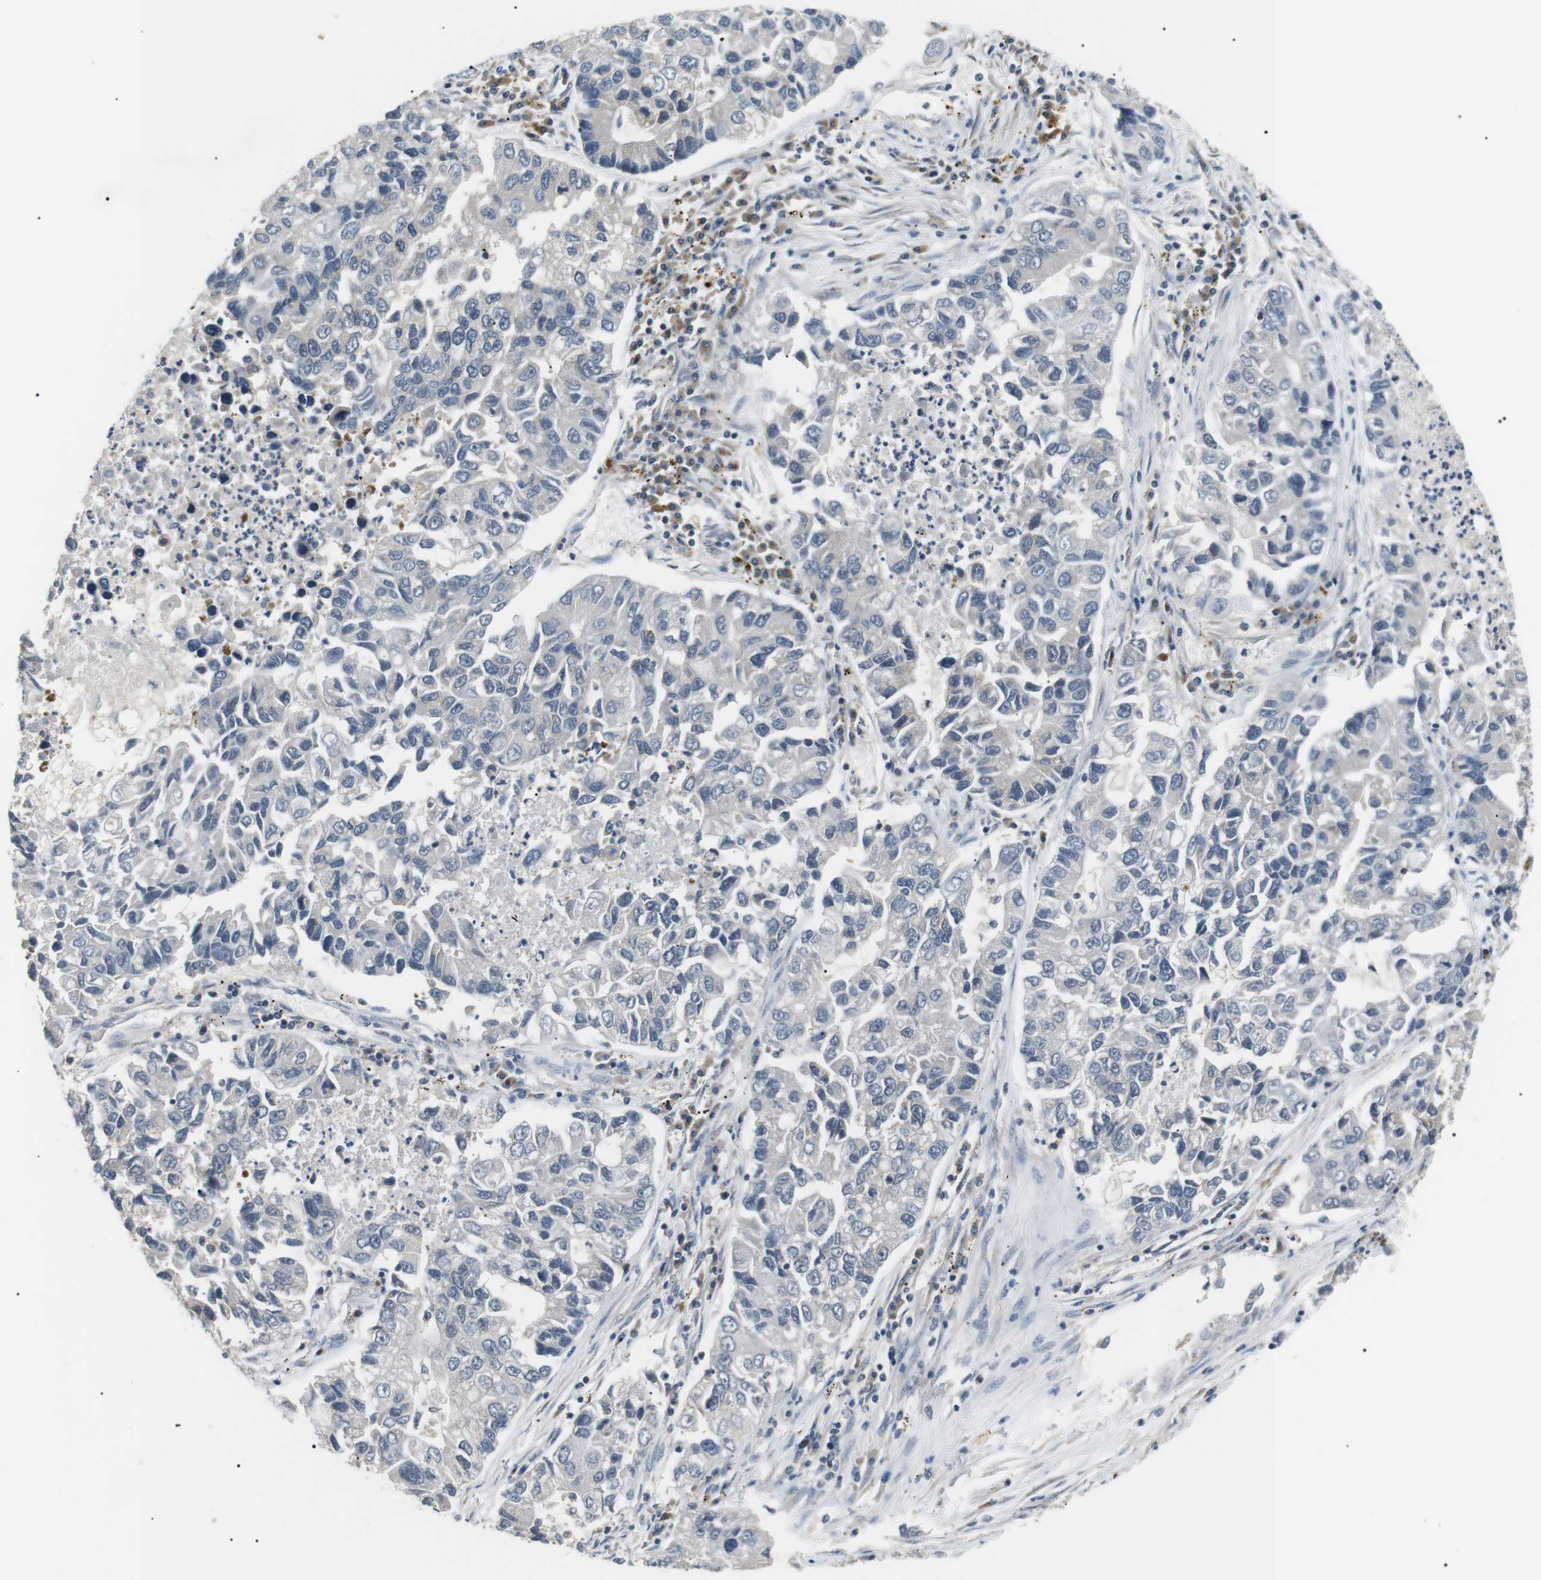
{"staining": {"intensity": "negative", "quantity": "none", "location": "none"}, "tissue": "lung cancer", "cell_type": "Tumor cells", "image_type": "cancer", "snomed": [{"axis": "morphology", "description": "Adenocarcinoma, NOS"}, {"axis": "topography", "description": "Lung"}], "caption": "Protein analysis of lung adenocarcinoma demonstrates no significant staining in tumor cells.", "gene": "DIPK1A", "patient": {"sex": "female", "age": 51}}